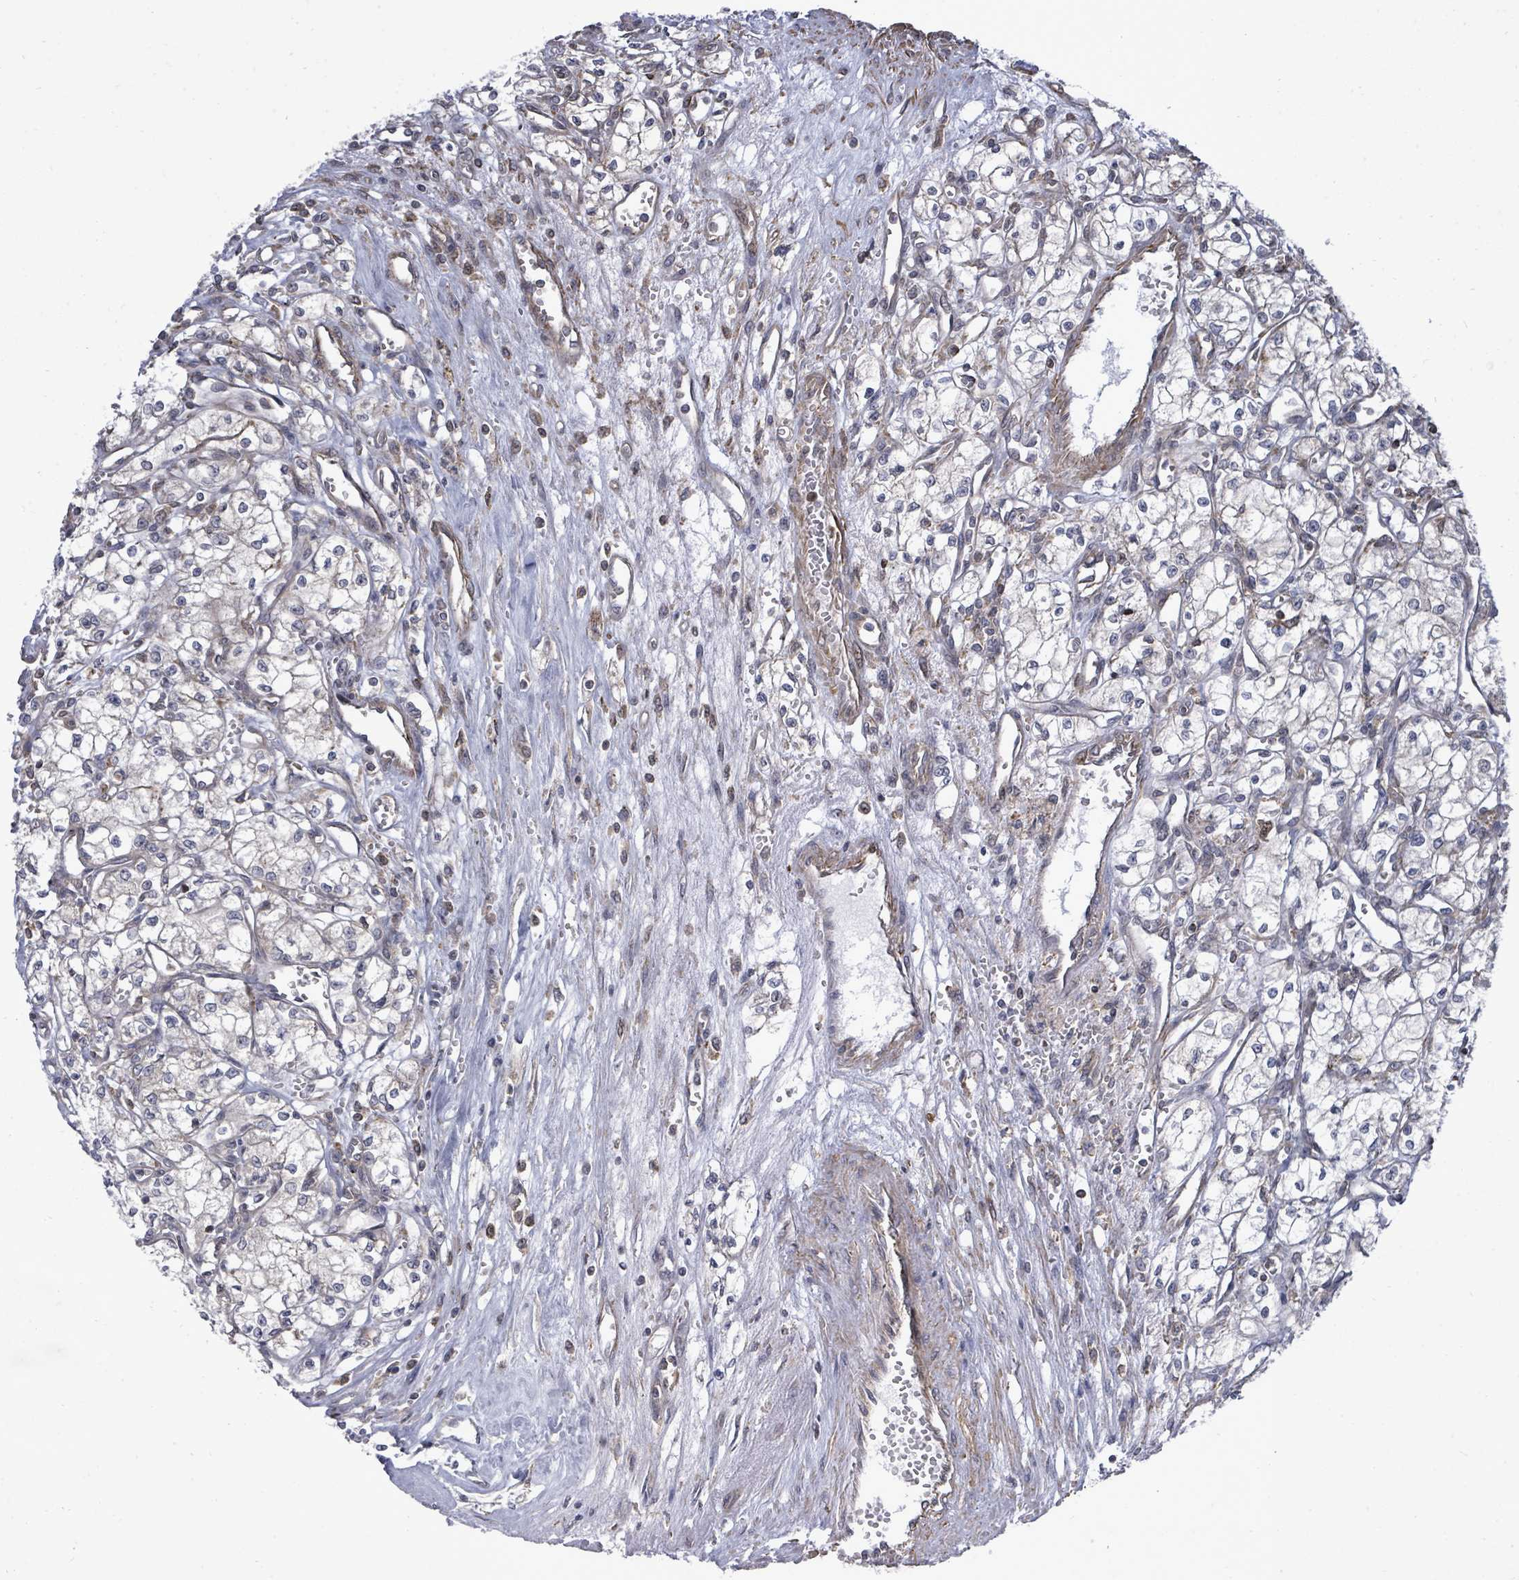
{"staining": {"intensity": "weak", "quantity": "<25%", "location": "cytoplasmic/membranous"}, "tissue": "renal cancer", "cell_type": "Tumor cells", "image_type": "cancer", "snomed": [{"axis": "morphology", "description": "Adenocarcinoma, NOS"}, {"axis": "topography", "description": "Kidney"}], "caption": "Tumor cells are negative for protein expression in human adenocarcinoma (renal). (Immunohistochemistry, brightfield microscopy, high magnification).", "gene": "PAPSS1", "patient": {"sex": "male", "age": 59}}